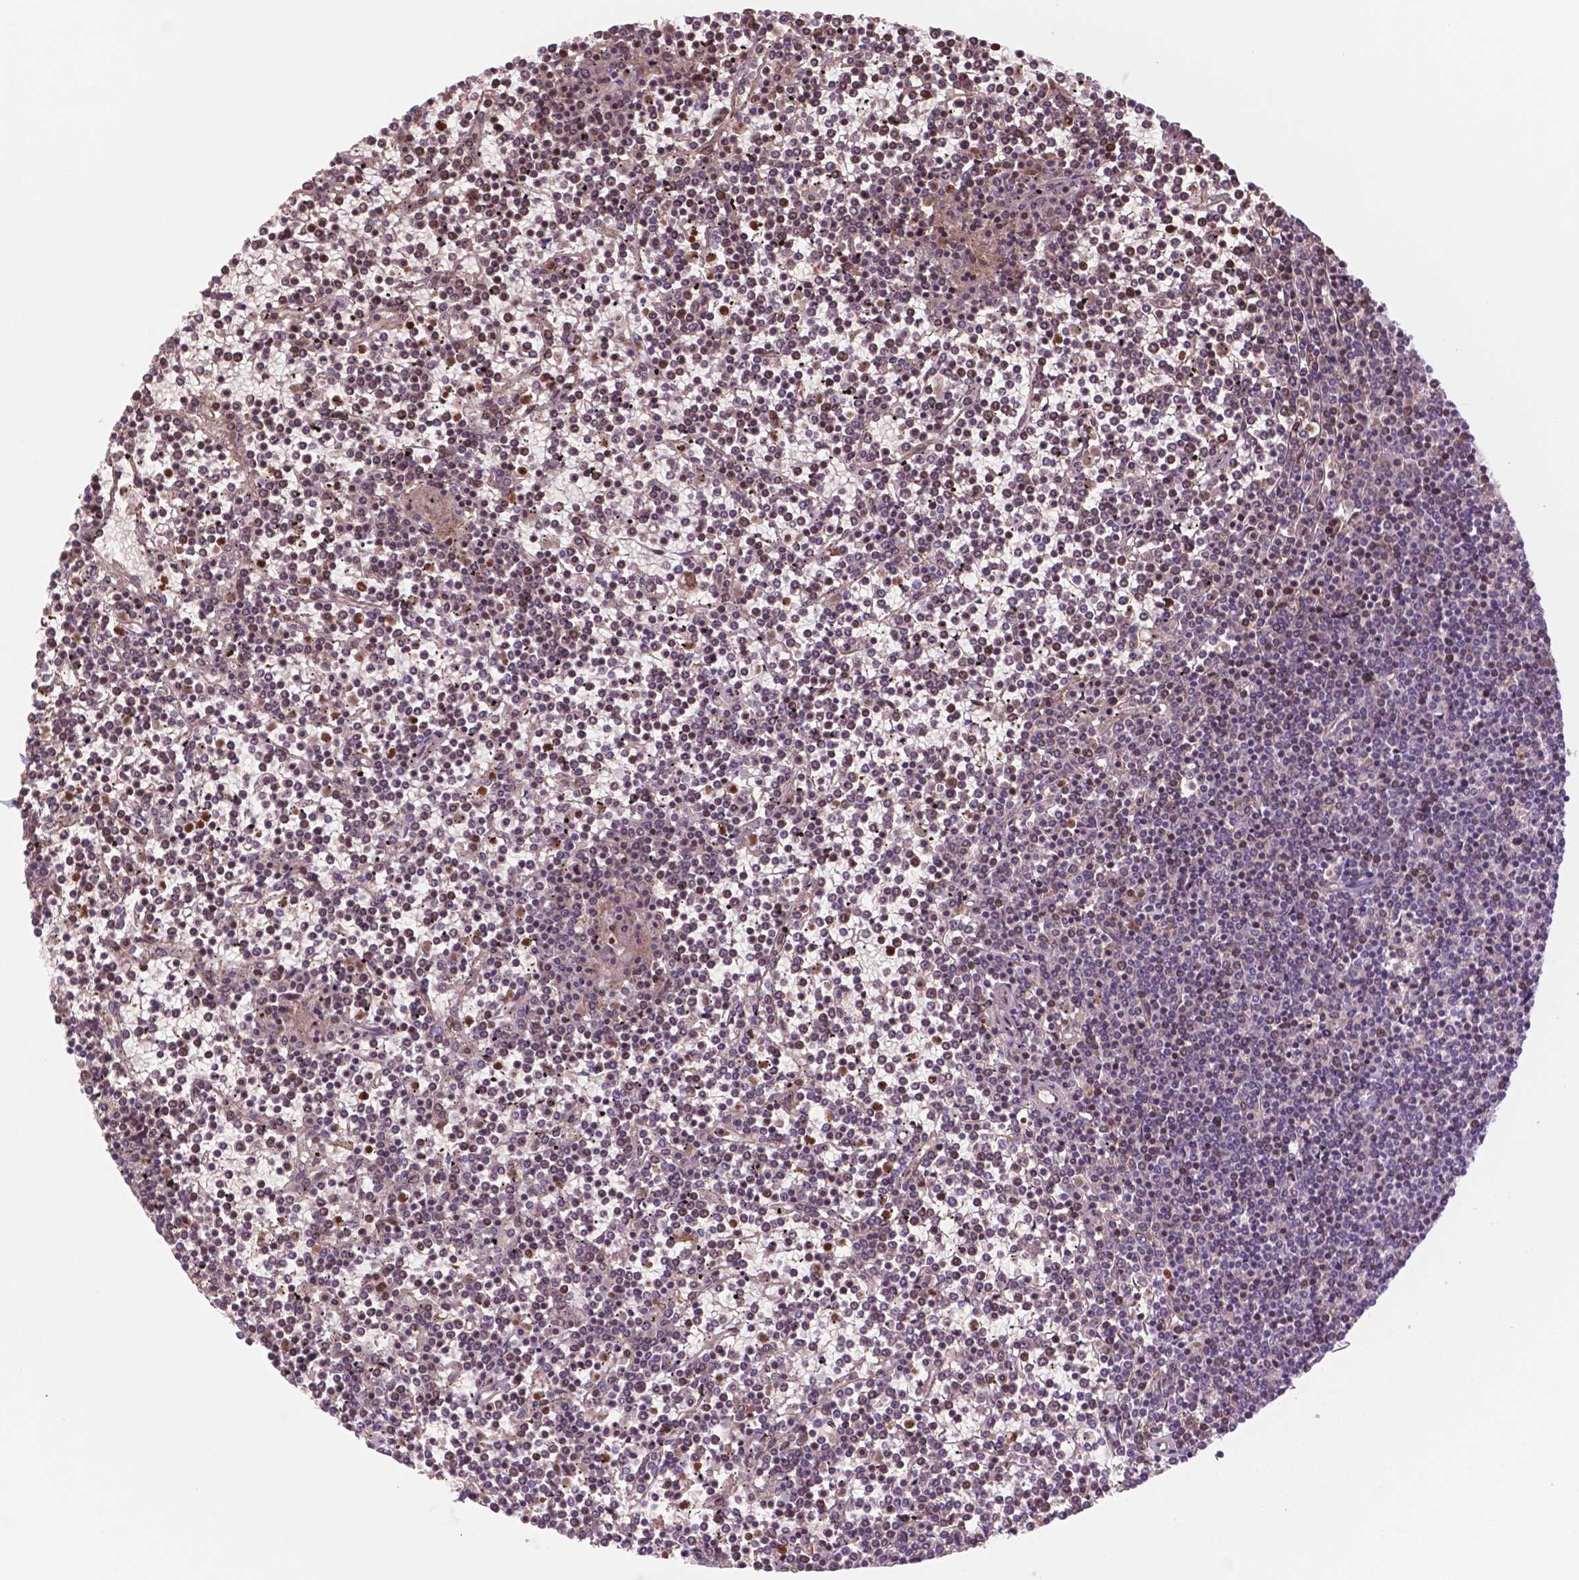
{"staining": {"intensity": "moderate", "quantity": ">75%", "location": "cytoplasmic/membranous"}, "tissue": "lymphoma", "cell_type": "Tumor cells", "image_type": "cancer", "snomed": [{"axis": "morphology", "description": "Malignant lymphoma, non-Hodgkin's type, Low grade"}, {"axis": "topography", "description": "Spleen"}], "caption": "Tumor cells exhibit moderate cytoplasmic/membranous expression in approximately >75% of cells in lymphoma. The protein of interest is shown in brown color, while the nuclei are stained blue.", "gene": "RND3", "patient": {"sex": "female", "age": 19}}